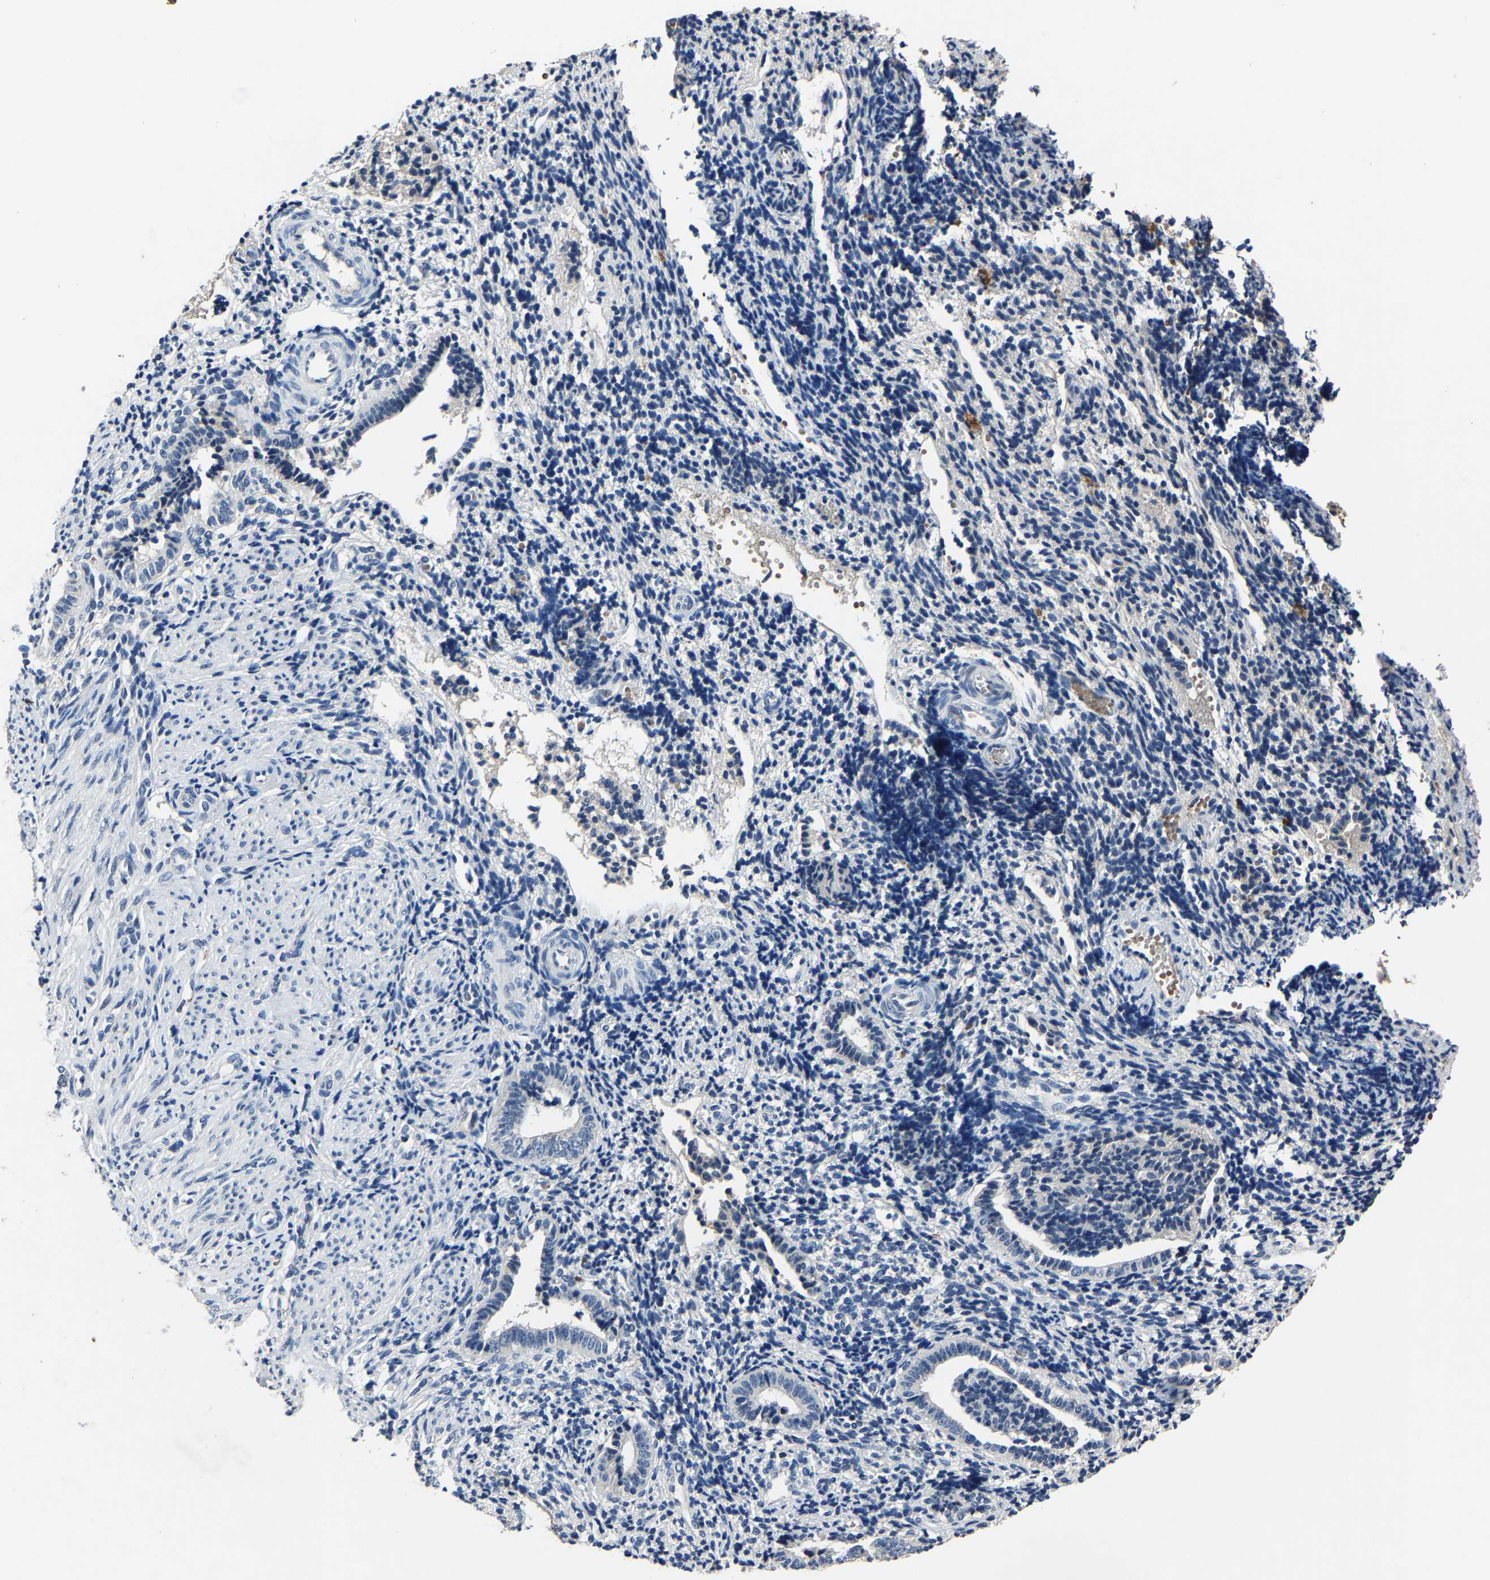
{"staining": {"intensity": "negative", "quantity": "none", "location": "none"}, "tissue": "endometrium", "cell_type": "Cells in endometrial stroma", "image_type": "normal", "snomed": [{"axis": "morphology", "description": "Normal tissue, NOS"}, {"axis": "topography", "description": "Uterus"}, {"axis": "topography", "description": "Endometrium"}], "caption": "This is an IHC image of benign human endometrium. There is no positivity in cells in endometrial stroma.", "gene": "PCNX2", "patient": {"sex": "female", "age": 33}}